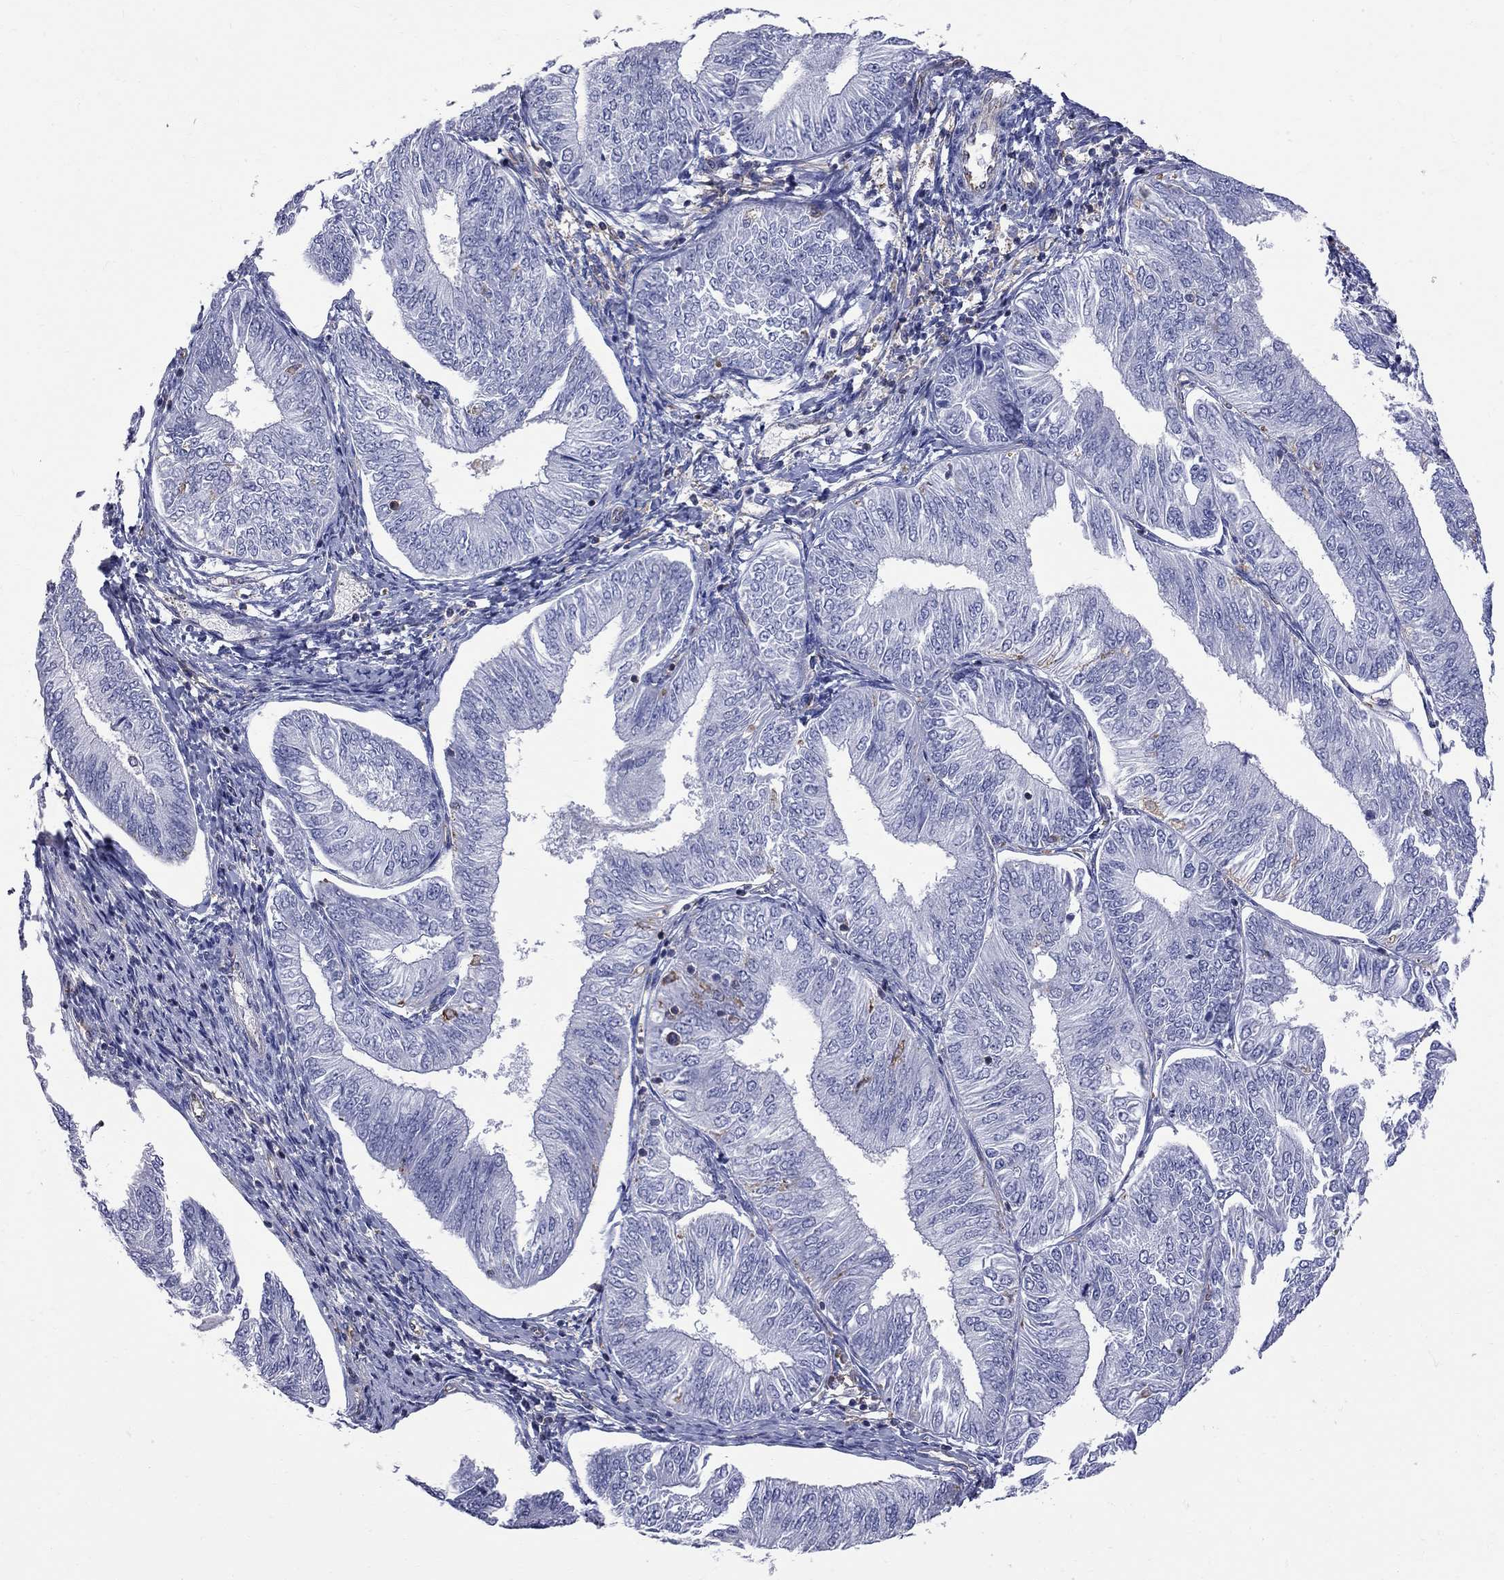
{"staining": {"intensity": "negative", "quantity": "none", "location": "none"}, "tissue": "endometrial cancer", "cell_type": "Tumor cells", "image_type": "cancer", "snomed": [{"axis": "morphology", "description": "Adenocarcinoma, NOS"}, {"axis": "topography", "description": "Endometrium"}], "caption": "Immunohistochemical staining of endometrial adenocarcinoma demonstrates no significant staining in tumor cells.", "gene": "ABI3", "patient": {"sex": "female", "age": 58}}